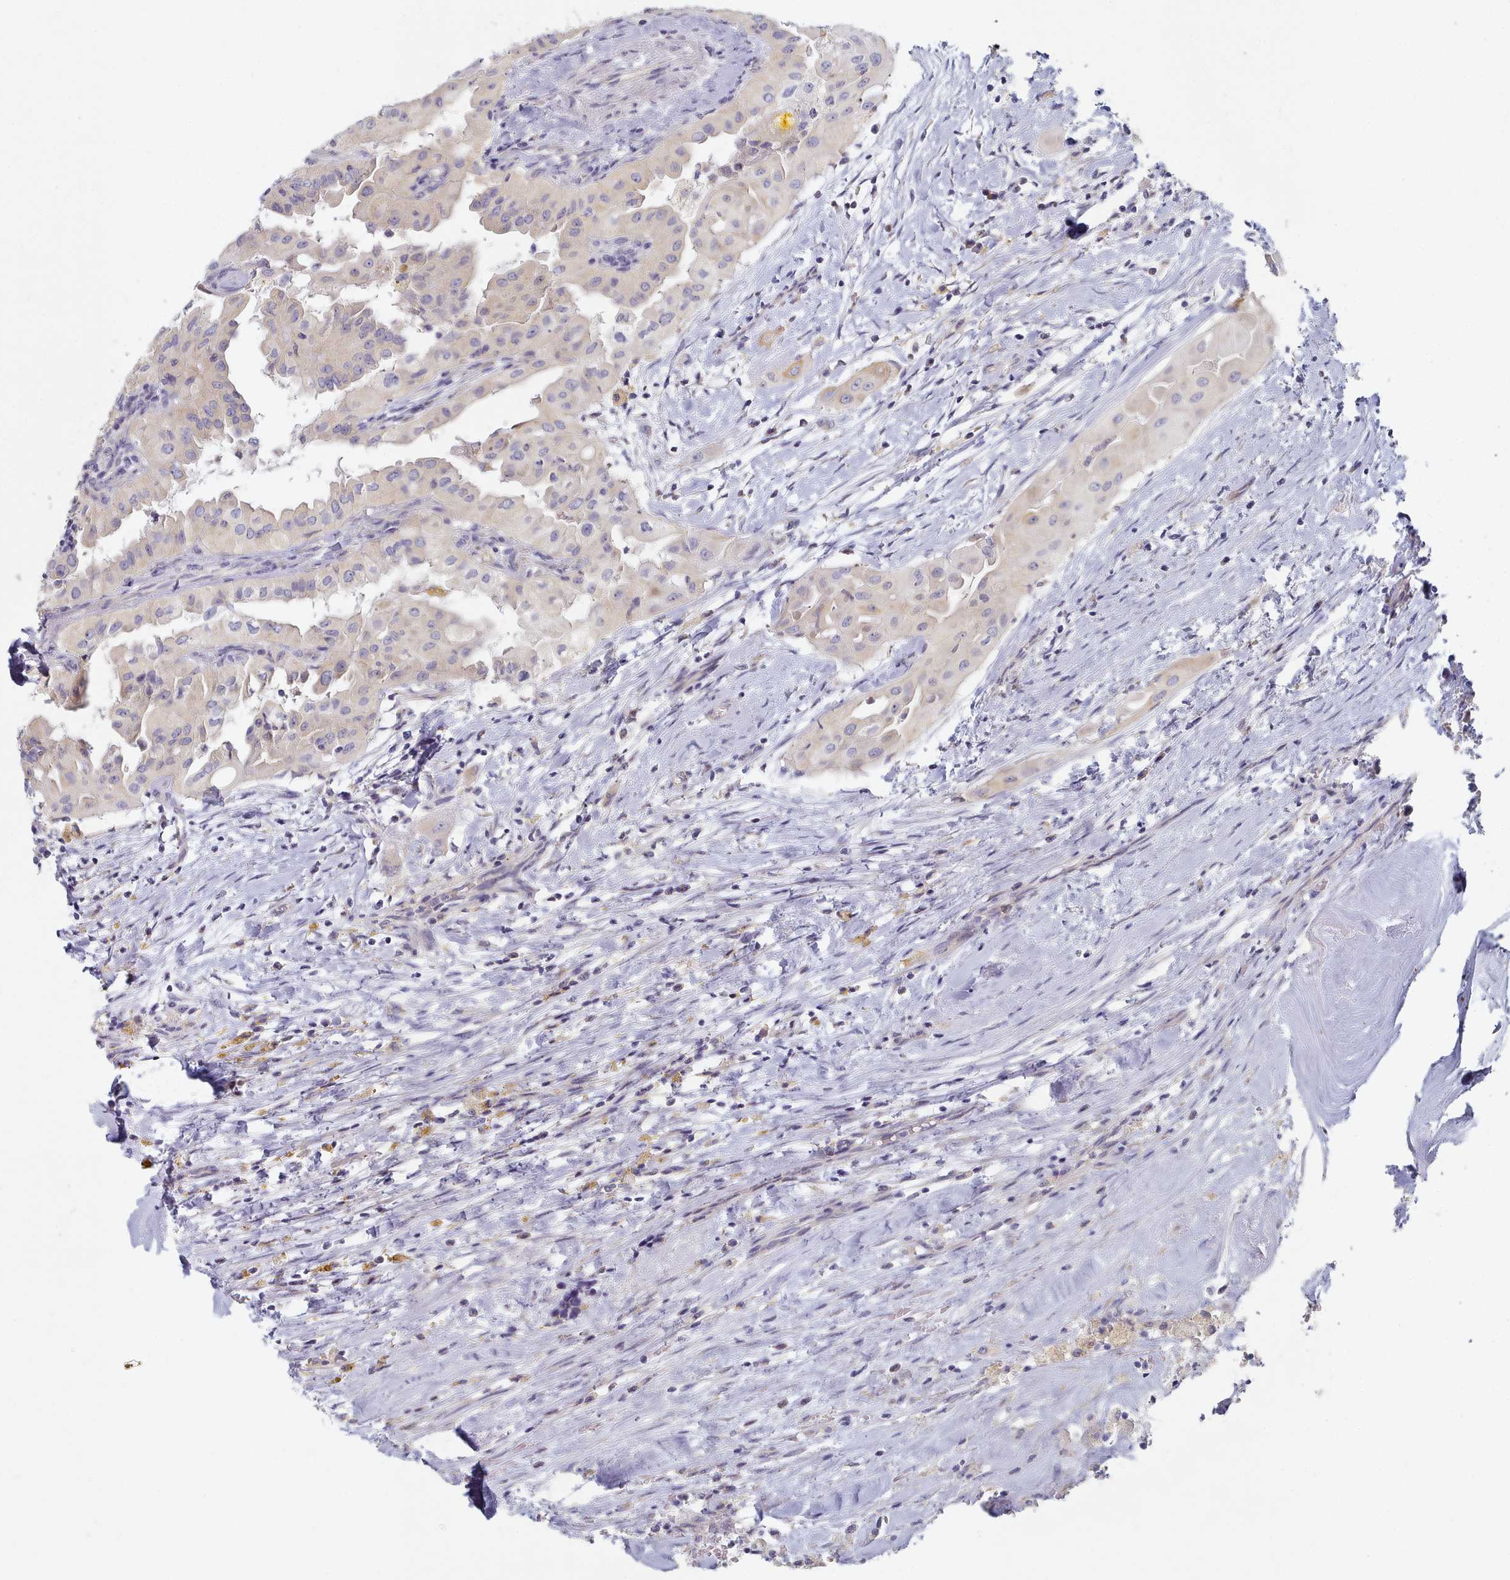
{"staining": {"intensity": "weak", "quantity": "<25%", "location": "cytoplasmic/membranous"}, "tissue": "thyroid cancer", "cell_type": "Tumor cells", "image_type": "cancer", "snomed": [{"axis": "morphology", "description": "Papillary adenocarcinoma, NOS"}, {"axis": "topography", "description": "Thyroid gland"}], "caption": "An immunohistochemistry micrograph of papillary adenocarcinoma (thyroid) is shown. There is no staining in tumor cells of papillary adenocarcinoma (thyroid).", "gene": "TYW1B", "patient": {"sex": "female", "age": 59}}